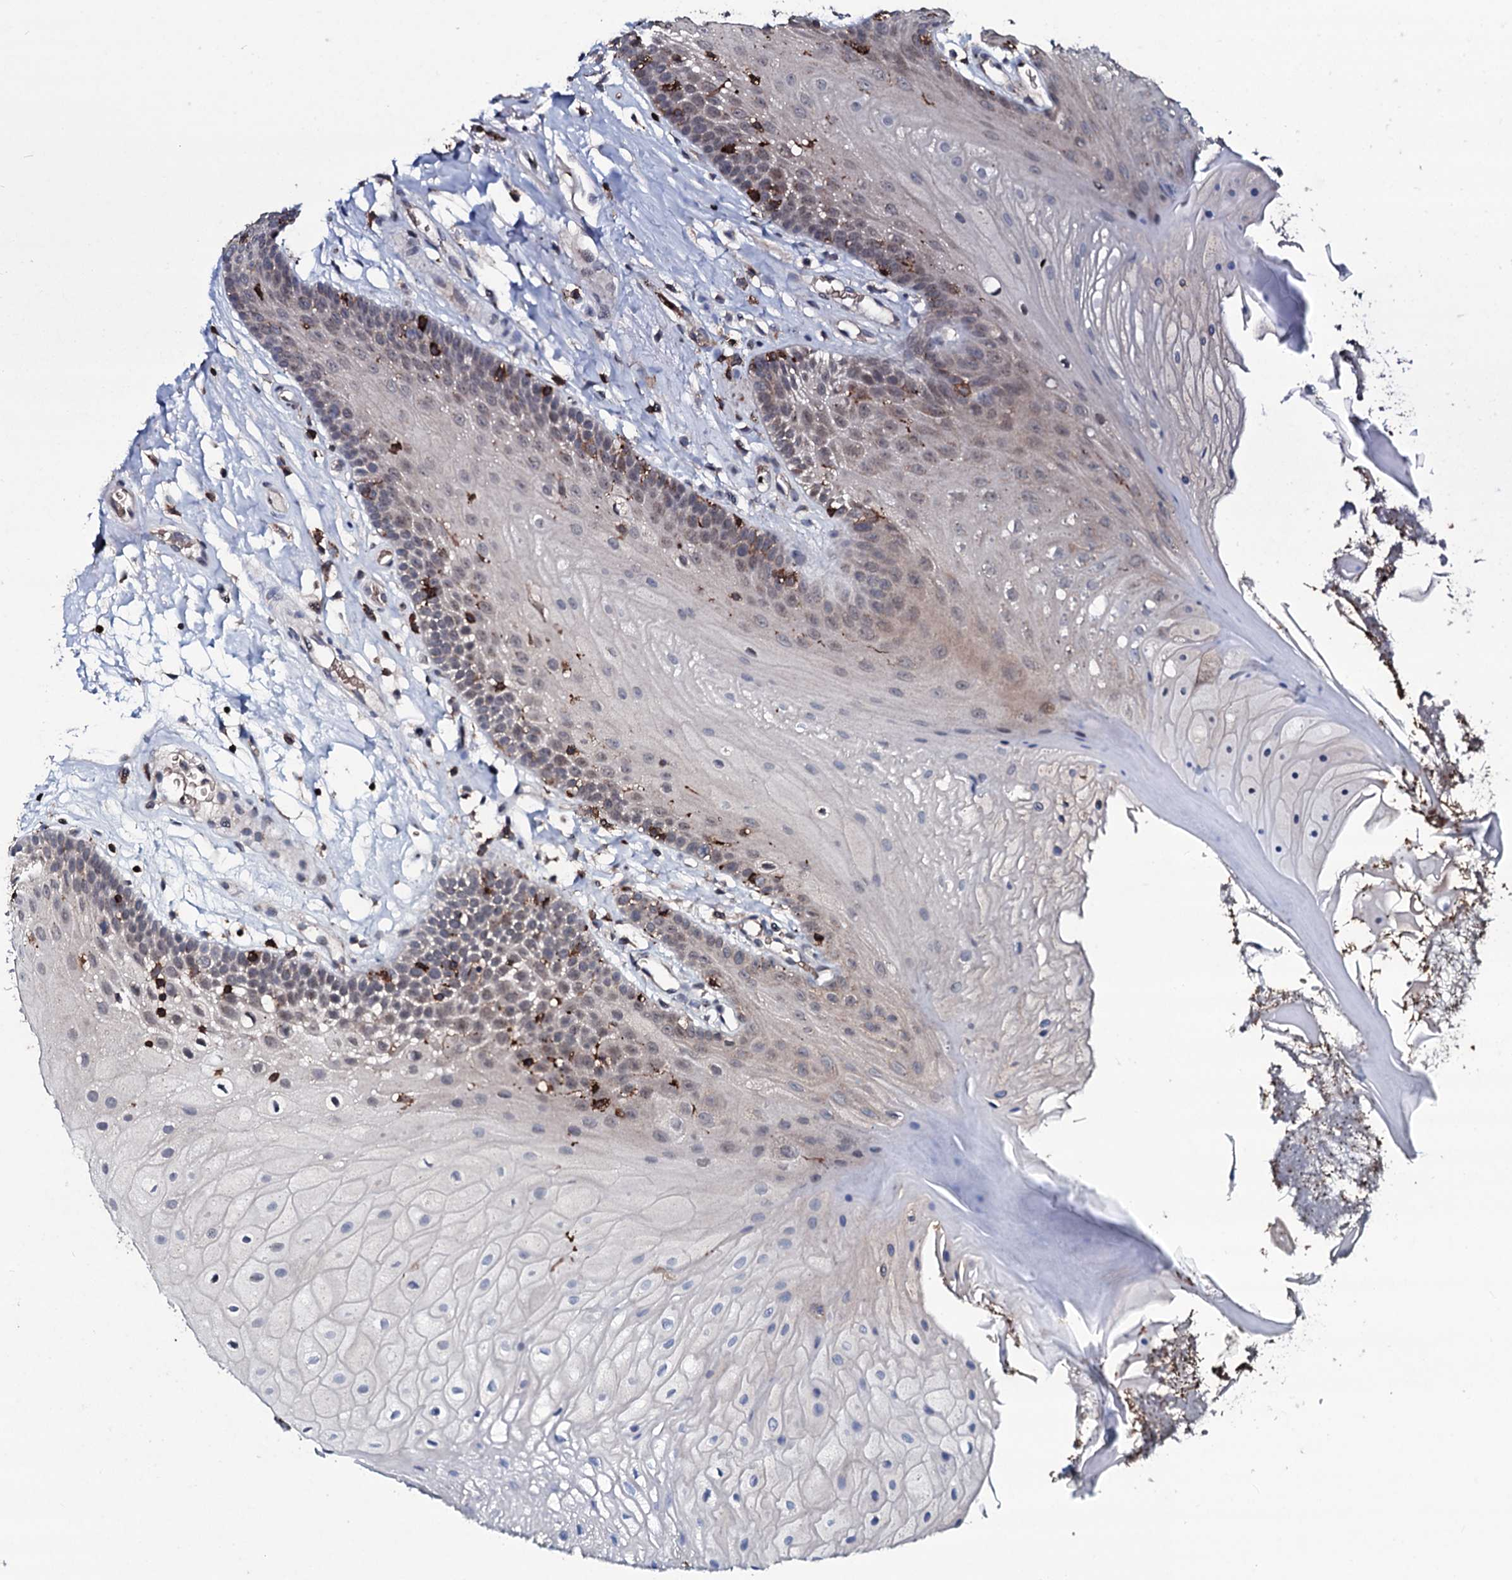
{"staining": {"intensity": "weak", "quantity": "25%-75%", "location": "cytoplasmic/membranous,nuclear"}, "tissue": "oral mucosa", "cell_type": "Squamous epithelial cells", "image_type": "normal", "snomed": [{"axis": "morphology", "description": "Normal tissue, NOS"}, {"axis": "topography", "description": "Oral tissue"}], "caption": "Unremarkable oral mucosa was stained to show a protein in brown. There is low levels of weak cytoplasmic/membranous,nuclear expression in approximately 25%-75% of squamous epithelial cells. (DAB IHC with brightfield microscopy, high magnification).", "gene": "OGFOD2", "patient": {"sex": "female", "age": 80}}